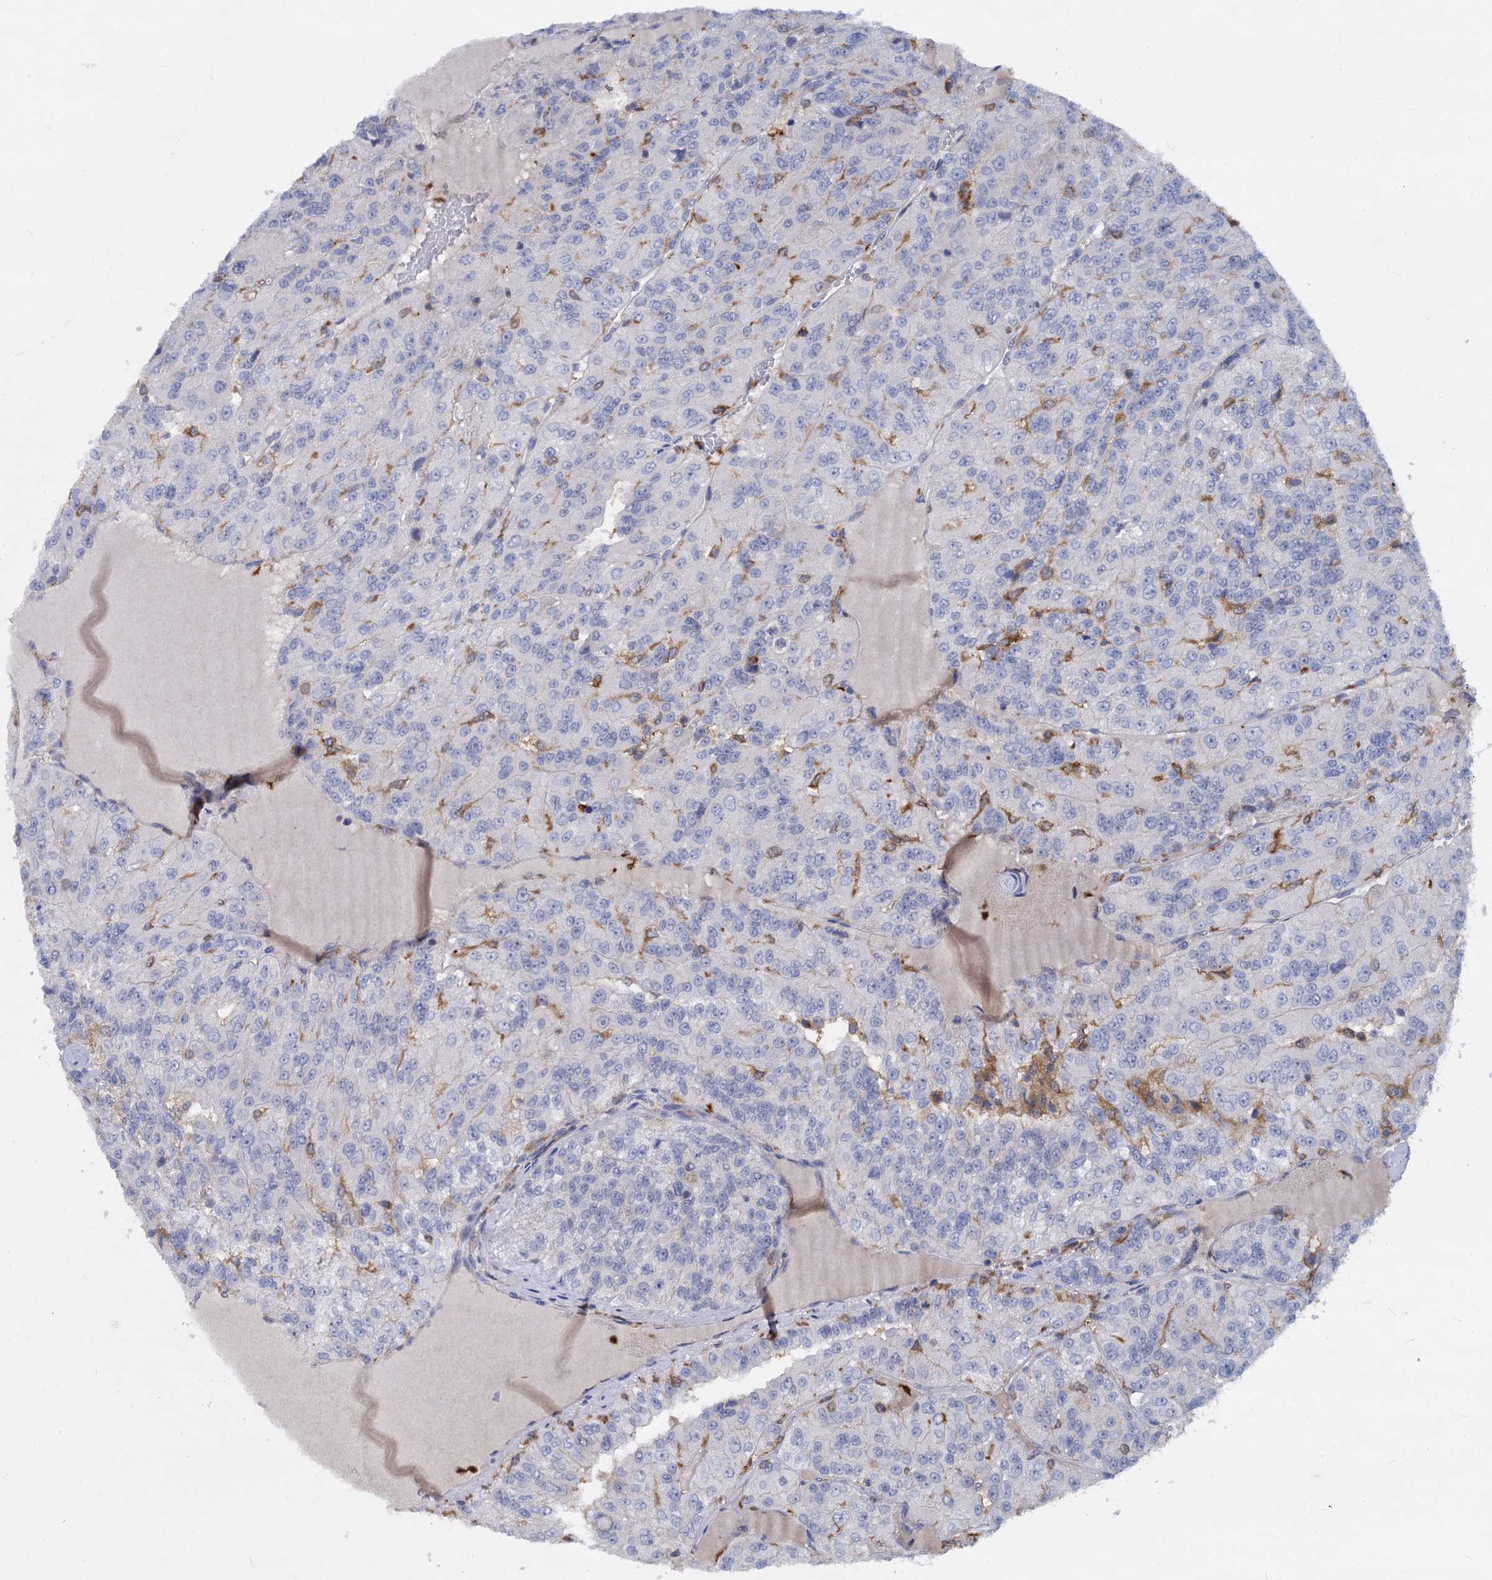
{"staining": {"intensity": "negative", "quantity": "none", "location": "none"}, "tissue": "renal cancer", "cell_type": "Tumor cells", "image_type": "cancer", "snomed": [{"axis": "morphology", "description": "Adenocarcinoma, NOS"}, {"axis": "topography", "description": "Kidney"}], "caption": "Immunohistochemistry (IHC) of renal cancer displays no staining in tumor cells.", "gene": "RHOG", "patient": {"sex": "female", "age": 63}}